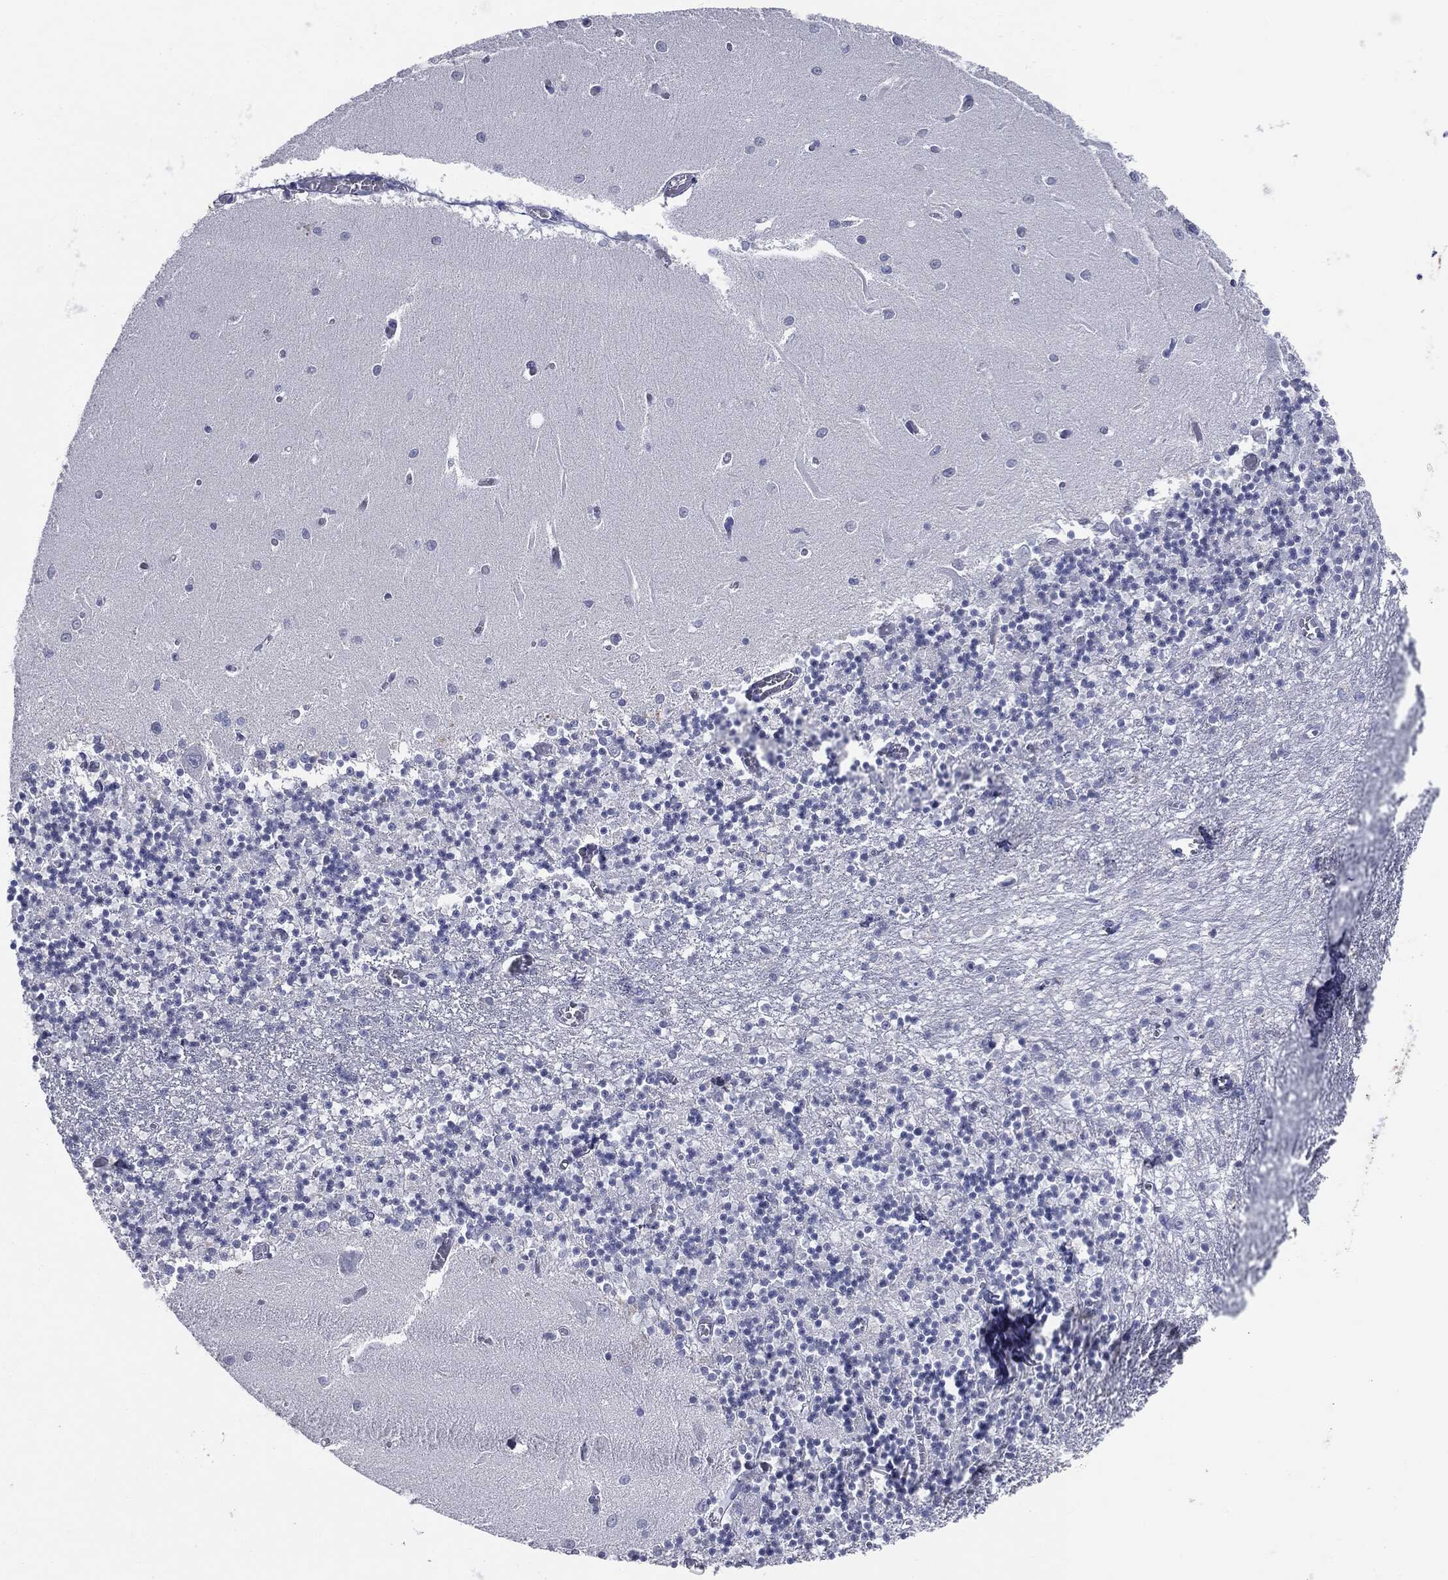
{"staining": {"intensity": "negative", "quantity": "none", "location": "none"}, "tissue": "cerebellum", "cell_type": "Cells in granular layer", "image_type": "normal", "snomed": [{"axis": "morphology", "description": "Normal tissue, NOS"}, {"axis": "topography", "description": "Cerebellum"}], "caption": "This image is of normal cerebellum stained with immunohistochemistry (IHC) to label a protein in brown with the nuclei are counter-stained blue. There is no positivity in cells in granular layer.", "gene": "CGB1", "patient": {"sex": "female", "age": 64}}